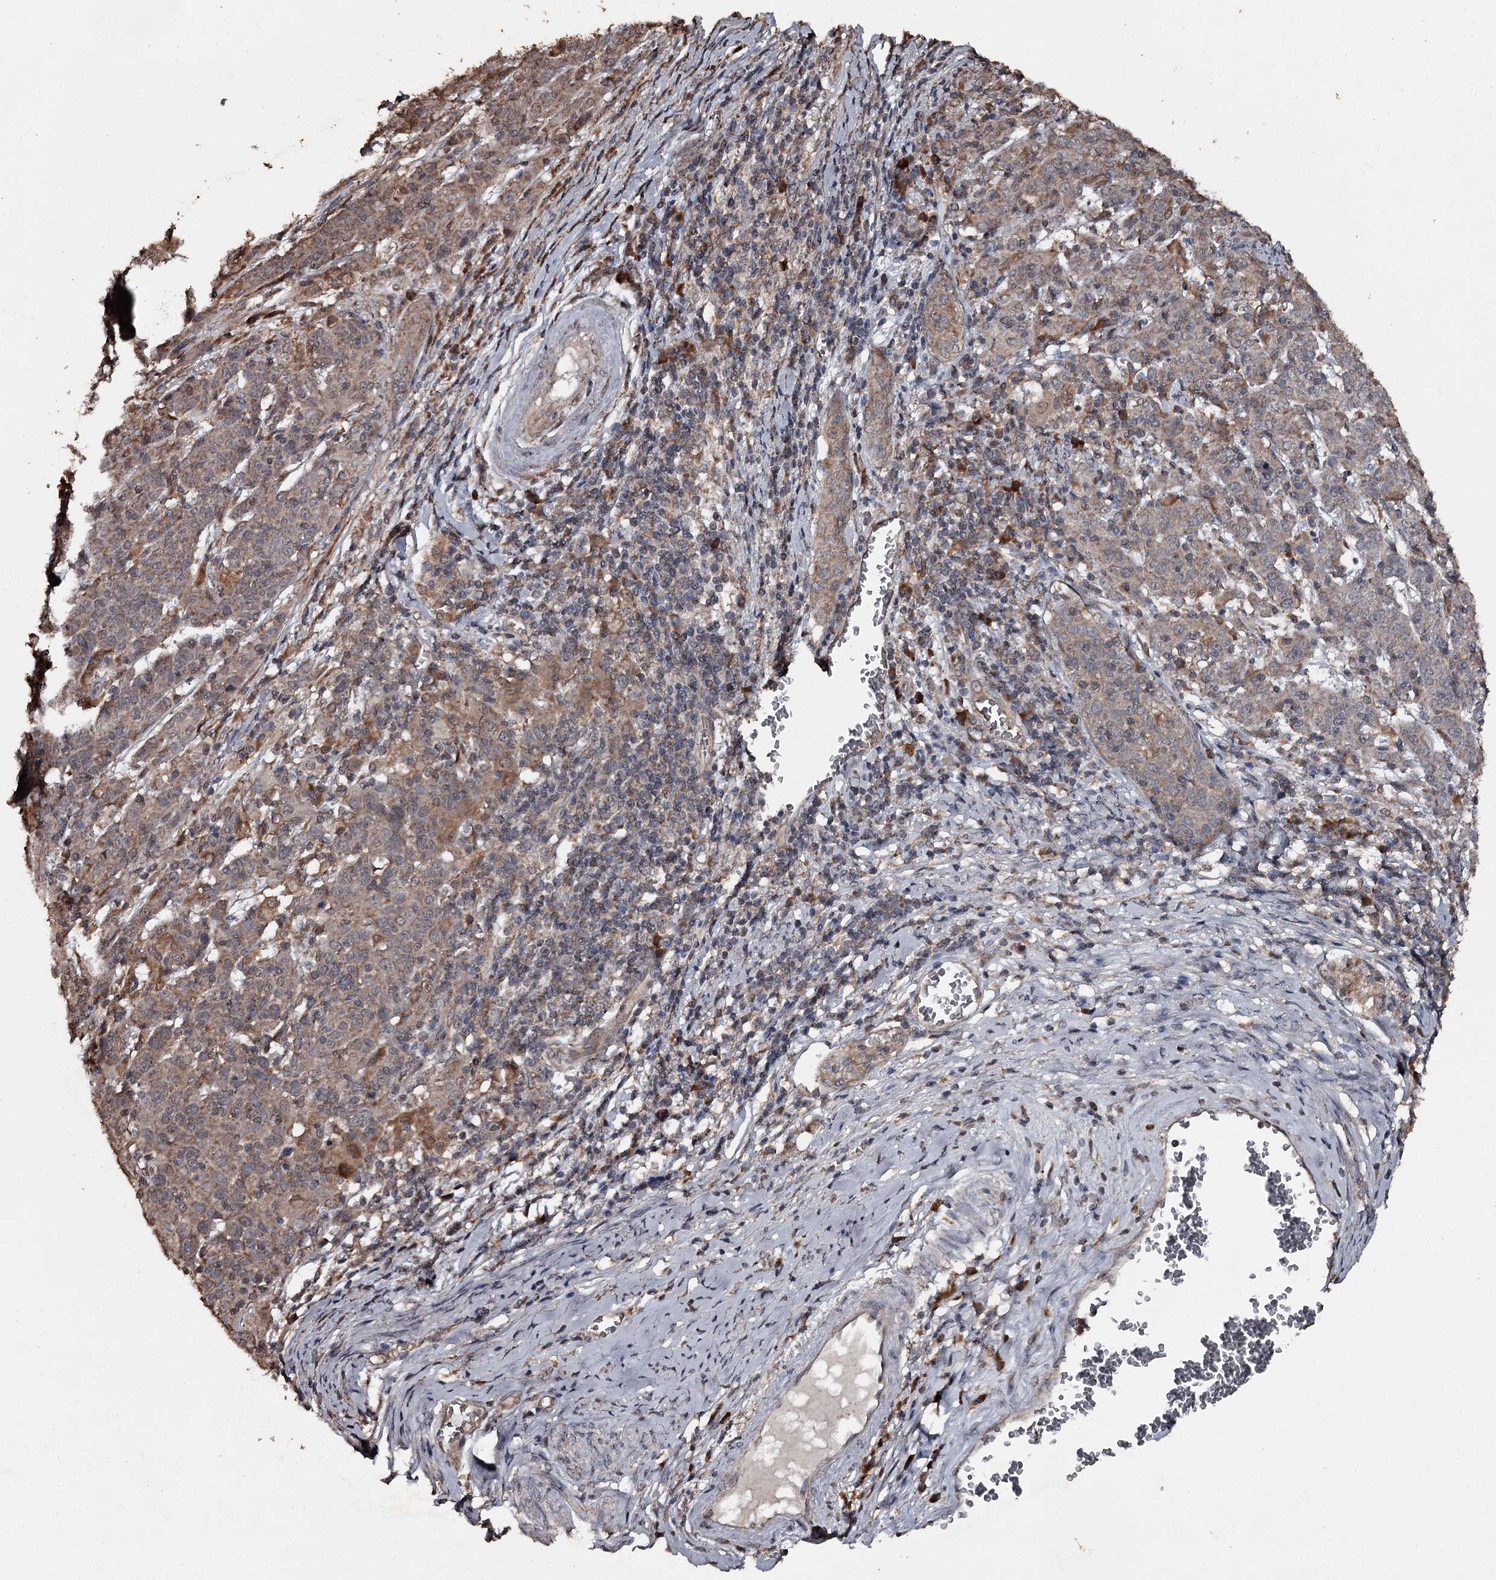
{"staining": {"intensity": "moderate", "quantity": "25%-75%", "location": "cytoplasmic/membranous"}, "tissue": "cervical cancer", "cell_type": "Tumor cells", "image_type": "cancer", "snomed": [{"axis": "morphology", "description": "Squamous cell carcinoma, NOS"}, {"axis": "topography", "description": "Cervix"}], "caption": "Tumor cells display medium levels of moderate cytoplasmic/membranous positivity in about 25%-75% of cells in human cervical cancer (squamous cell carcinoma).", "gene": "WIPI1", "patient": {"sex": "female", "age": 67}}